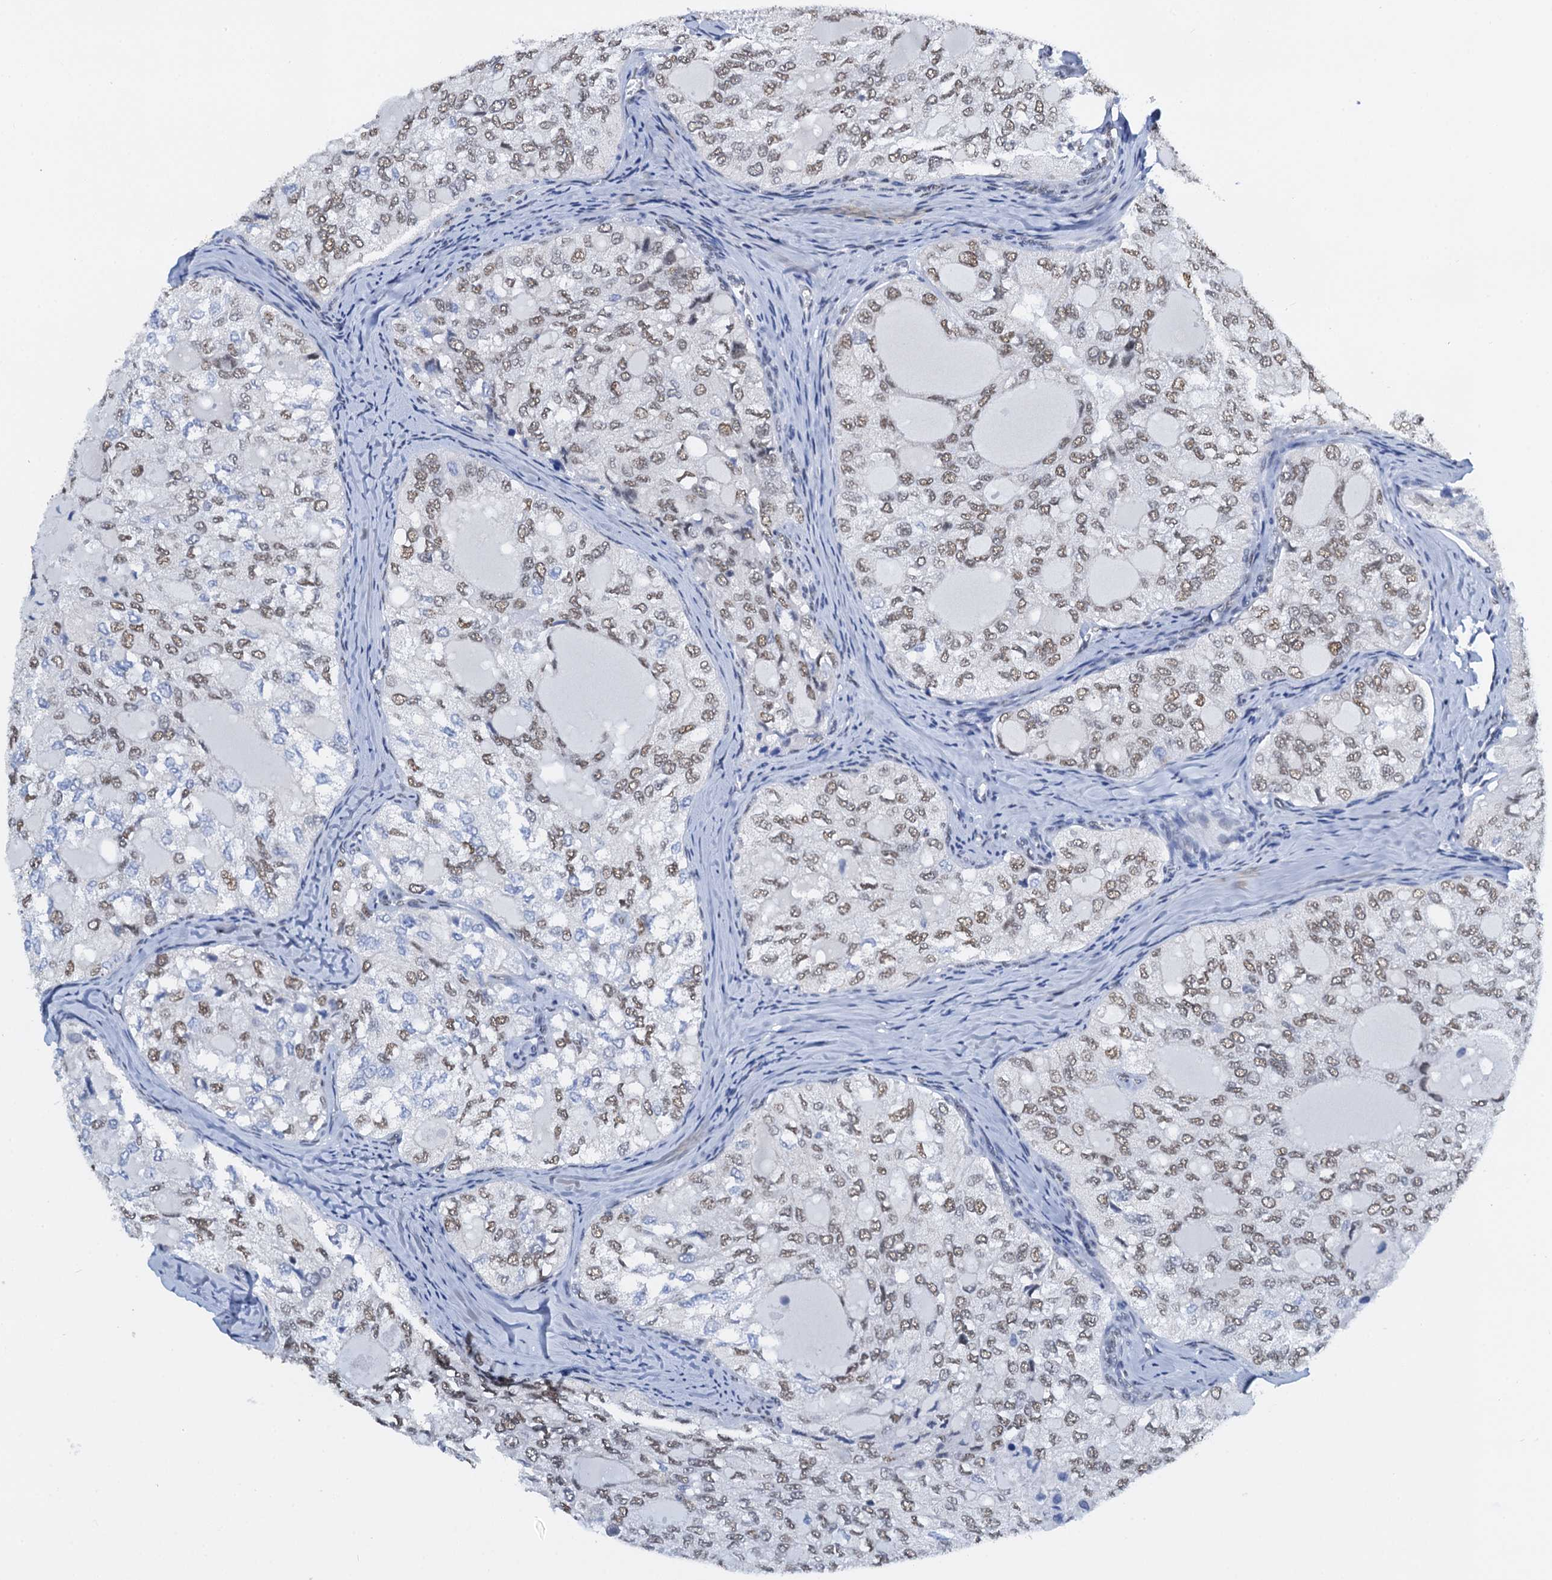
{"staining": {"intensity": "moderate", "quantity": ">75%", "location": "nuclear"}, "tissue": "thyroid cancer", "cell_type": "Tumor cells", "image_type": "cancer", "snomed": [{"axis": "morphology", "description": "Follicular adenoma carcinoma, NOS"}, {"axis": "topography", "description": "Thyroid gland"}], "caption": "Human thyroid follicular adenoma carcinoma stained with a protein marker demonstrates moderate staining in tumor cells.", "gene": "SLTM", "patient": {"sex": "male", "age": 75}}